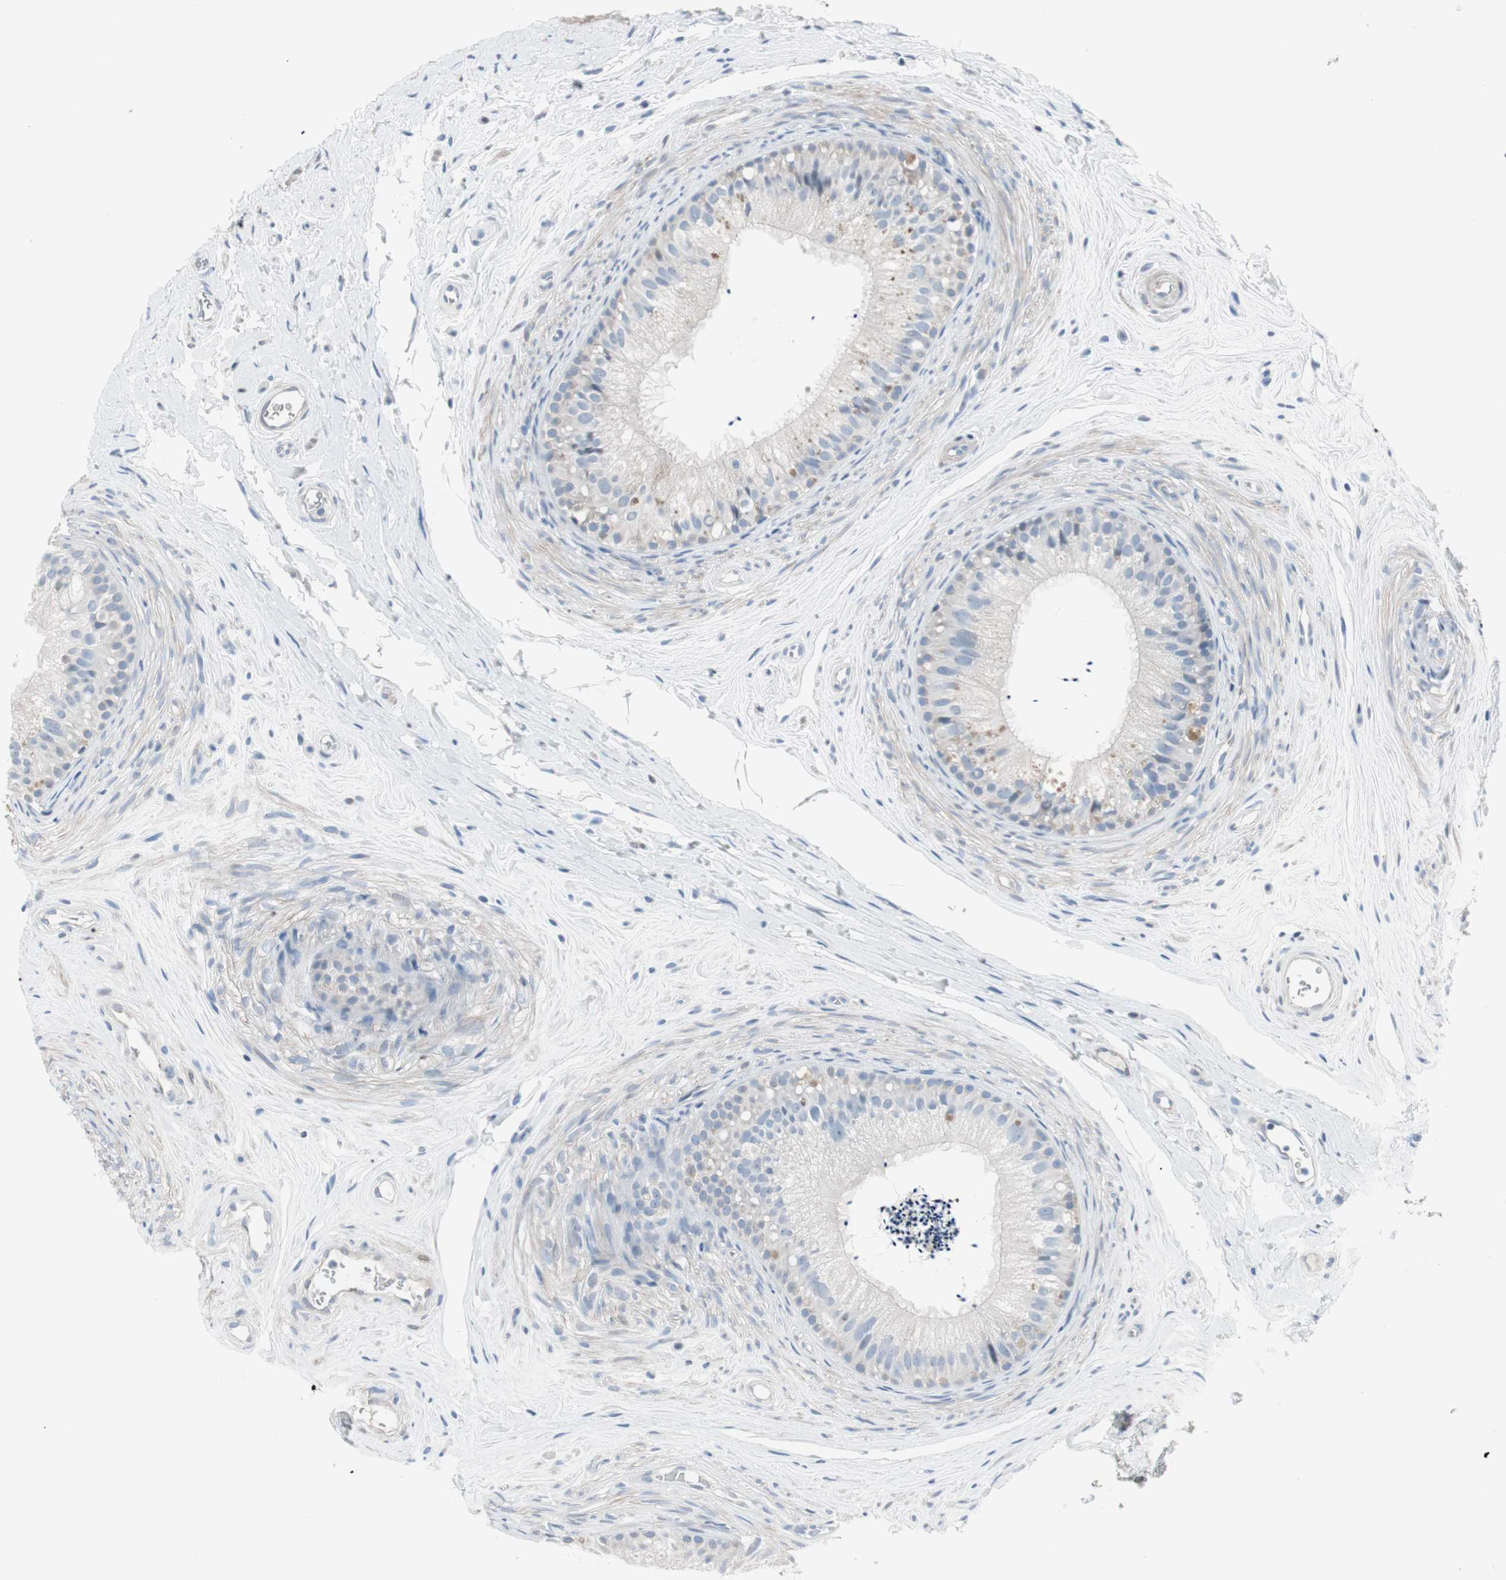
{"staining": {"intensity": "weak", "quantity": "<25%", "location": "cytoplasmic/membranous"}, "tissue": "epididymis", "cell_type": "Glandular cells", "image_type": "normal", "snomed": [{"axis": "morphology", "description": "Normal tissue, NOS"}, {"axis": "topography", "description": "Epididymis"}], "caption": "Glandular cells show no significant protein positivity in benign epididymis.", "gene": "PIGR", "patient": {"sex": "male", "age": 56}}